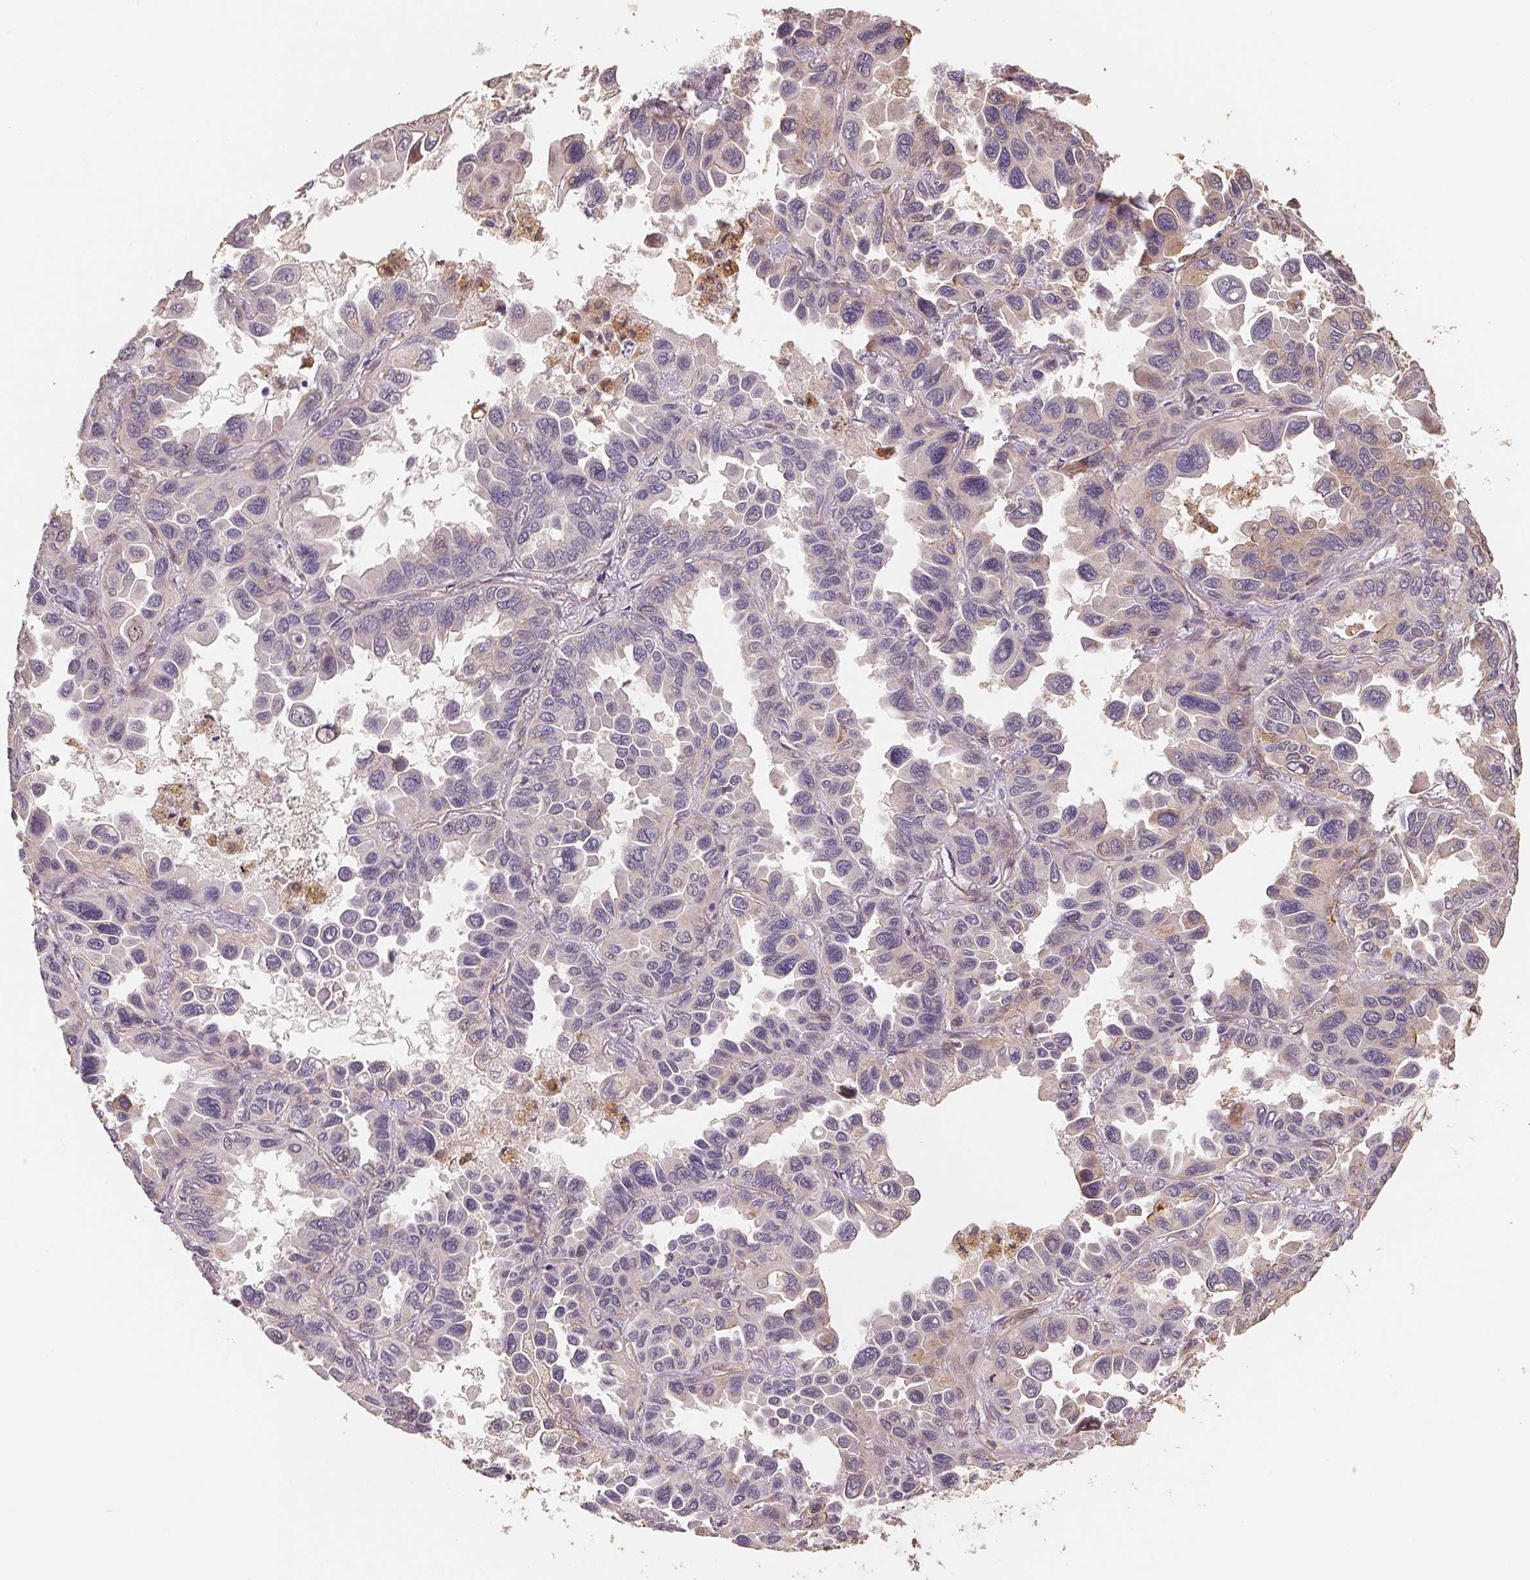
{"staining": {"intensity": "negative", "quantity": "none", "location": "none"}, "tissue": "lung cancer", "cell_type": "Tumor cells", "image_type": "cancer", "snomed": [{"axis": "morphology", "description": "Adenocarcinoma, NOS"}, {"axis": "topography", "description": "Lung"}], "caption": "High magnification brightfield microscopy of lung cancer (adenocarcinoma) stained with DAB (3,3'-diaminobenzidine) (brown) and counterstained with hematoxylin (blue): tumor cells show no significant positivity.", "gene": "TMEM222", "patient": {"sex": "male", "age": 64}}